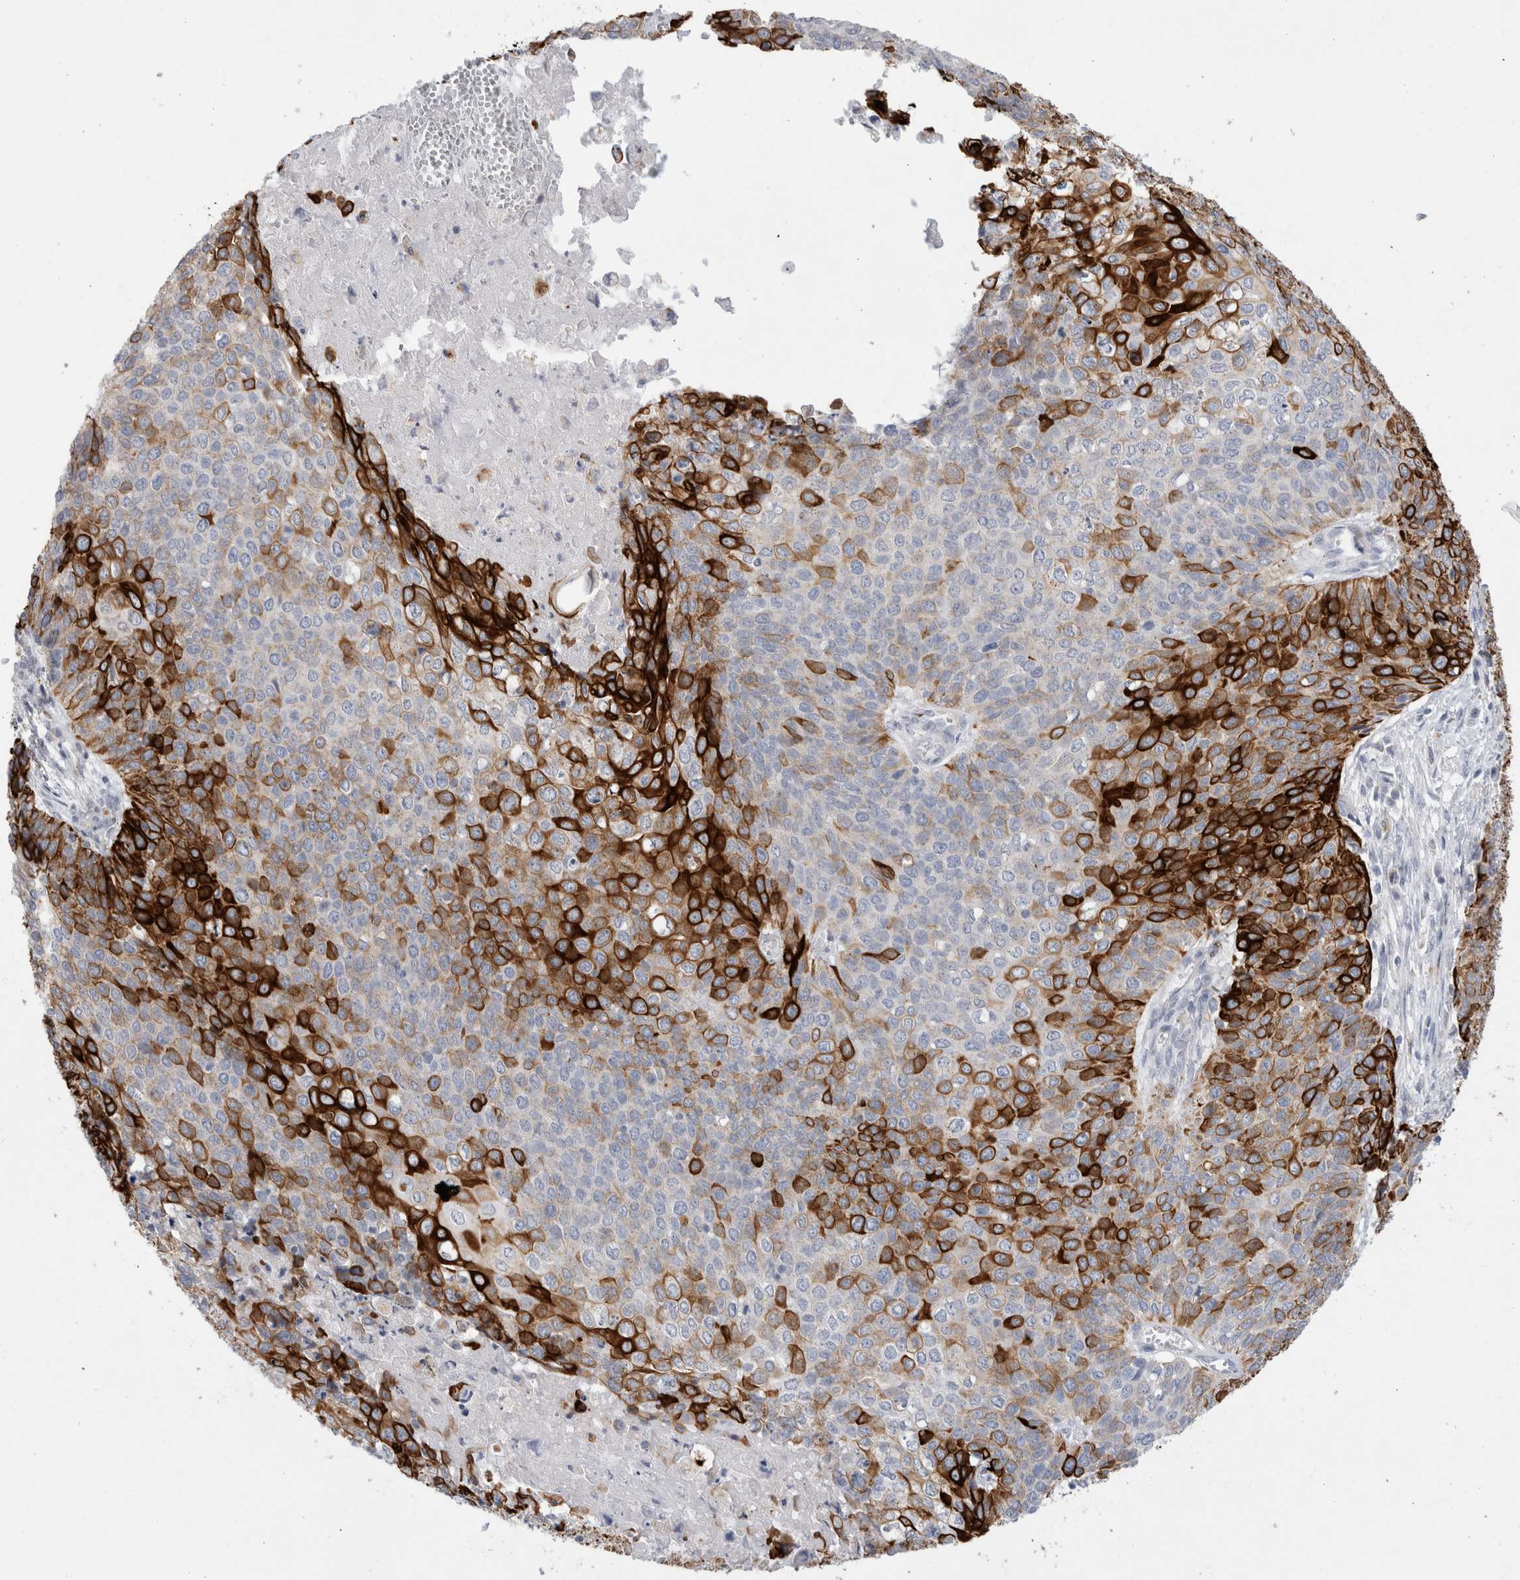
{"staining": {"intensity": "strong", "quantity": "25%-75%", "location": "cytoplasmic/membranous"}, "tissue": "cervical cancer", "cell_type": "Tumor cells", "image_type": "cancer", "snomed": [{"axis": "morphology", "description": "Squamous cell carcinoma, NOS"}, {"axis": "topography", "description": "Cervix"}], "caption": "Cervical cancer (squamous cell carcinoma) stained with a protein marker displays strong staining in tumor cells.", "gene": "GAA", "patient": {"sex": "female", "age": 39}}